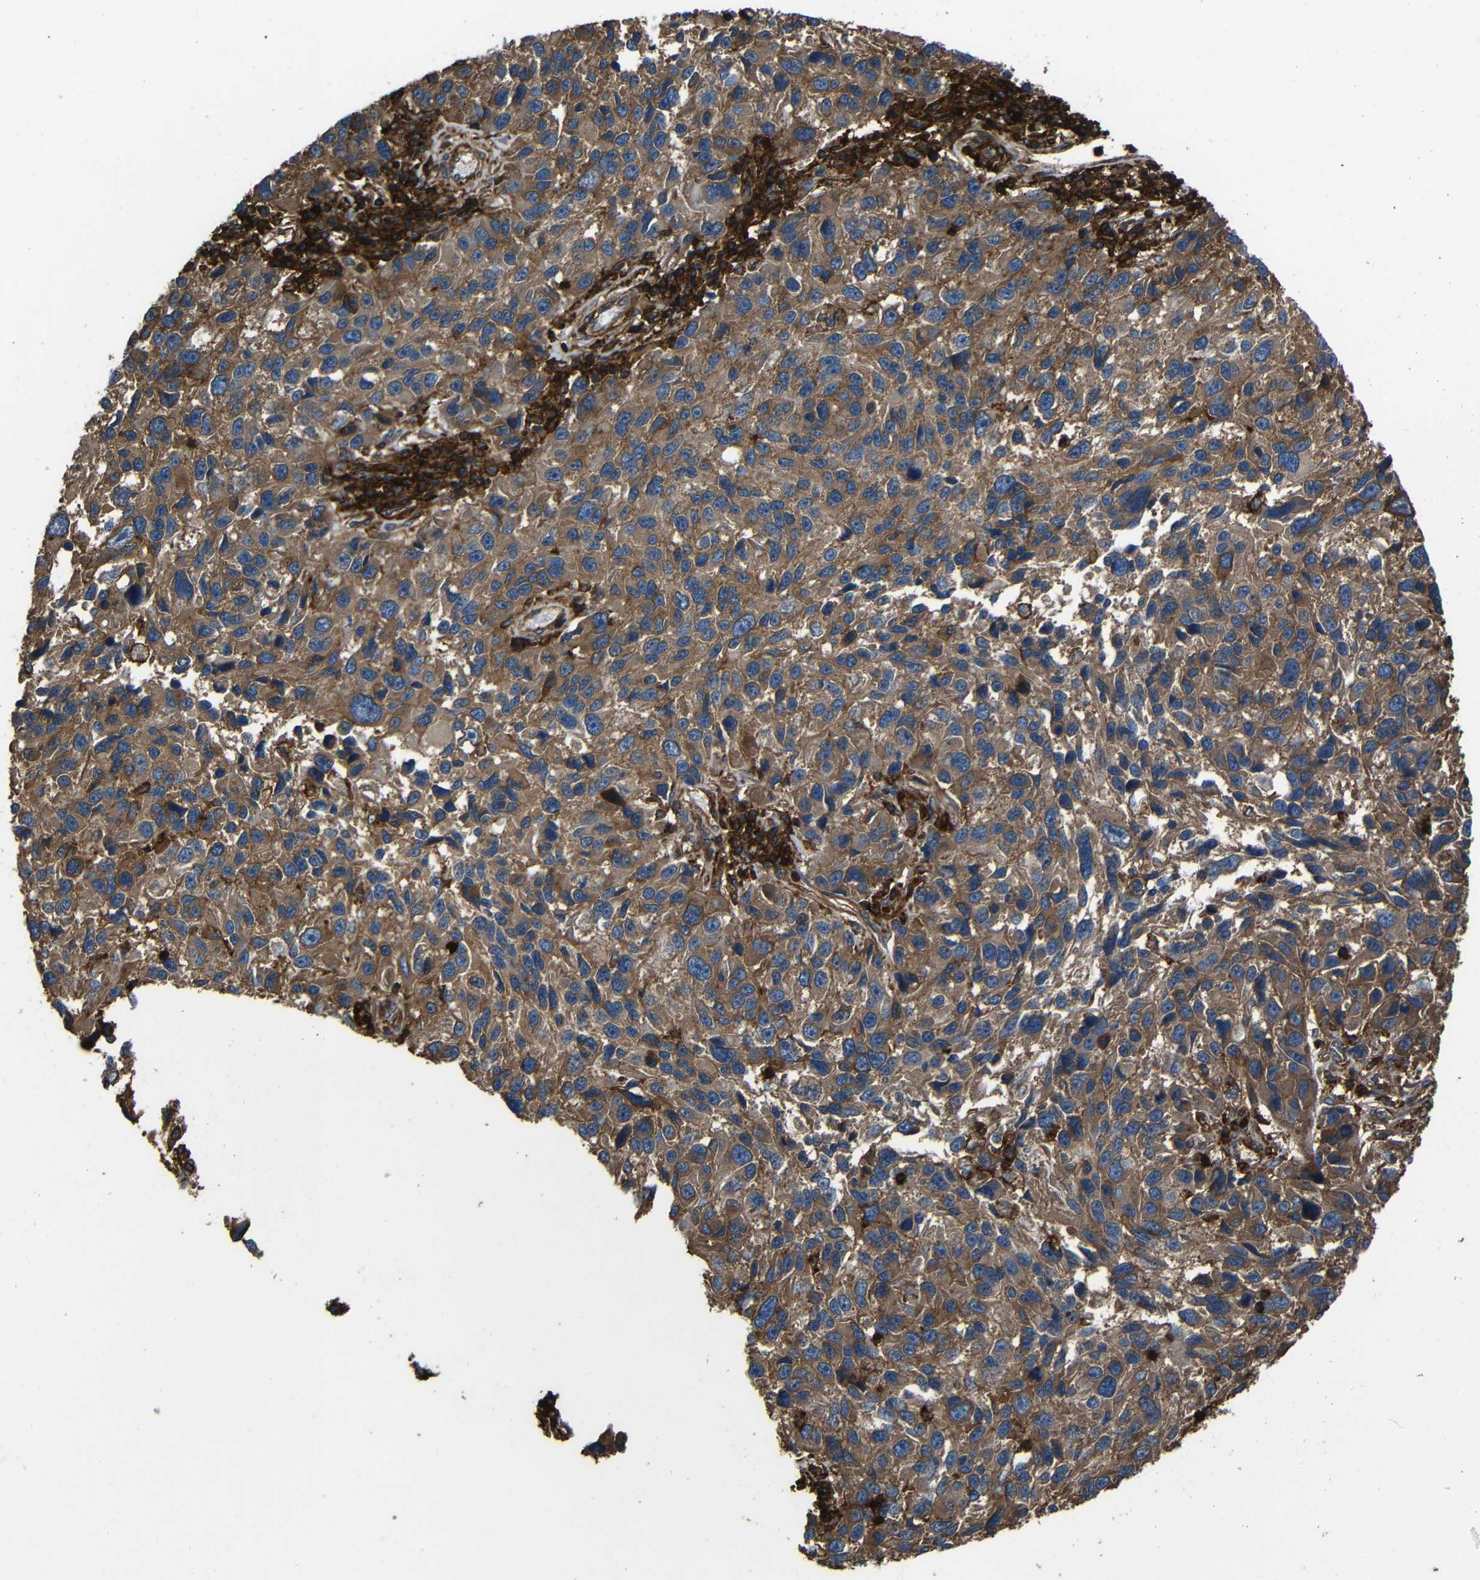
{"staining": {"intensity": "moderate", "quantity": ">75%", "location": "cytoplasmic/membranous"}, "tissue": "melanoma", "cell_type": "Tumor cells", "image_type": "cancer", "snomed": [{"axis": "morphology", "description": "Malignant melanoma, NOS"}, {"axis": "topography", "description": "Skin"}], "caption": "A photomicrograph showing moderate cytoplasmic/membranous positivity in about >75% of tumor cells in melanoma, as visualized by brown immunohistochemical staining.", "gene": "ADGRE5", "patient": {"sex": "male", "age": 53}}